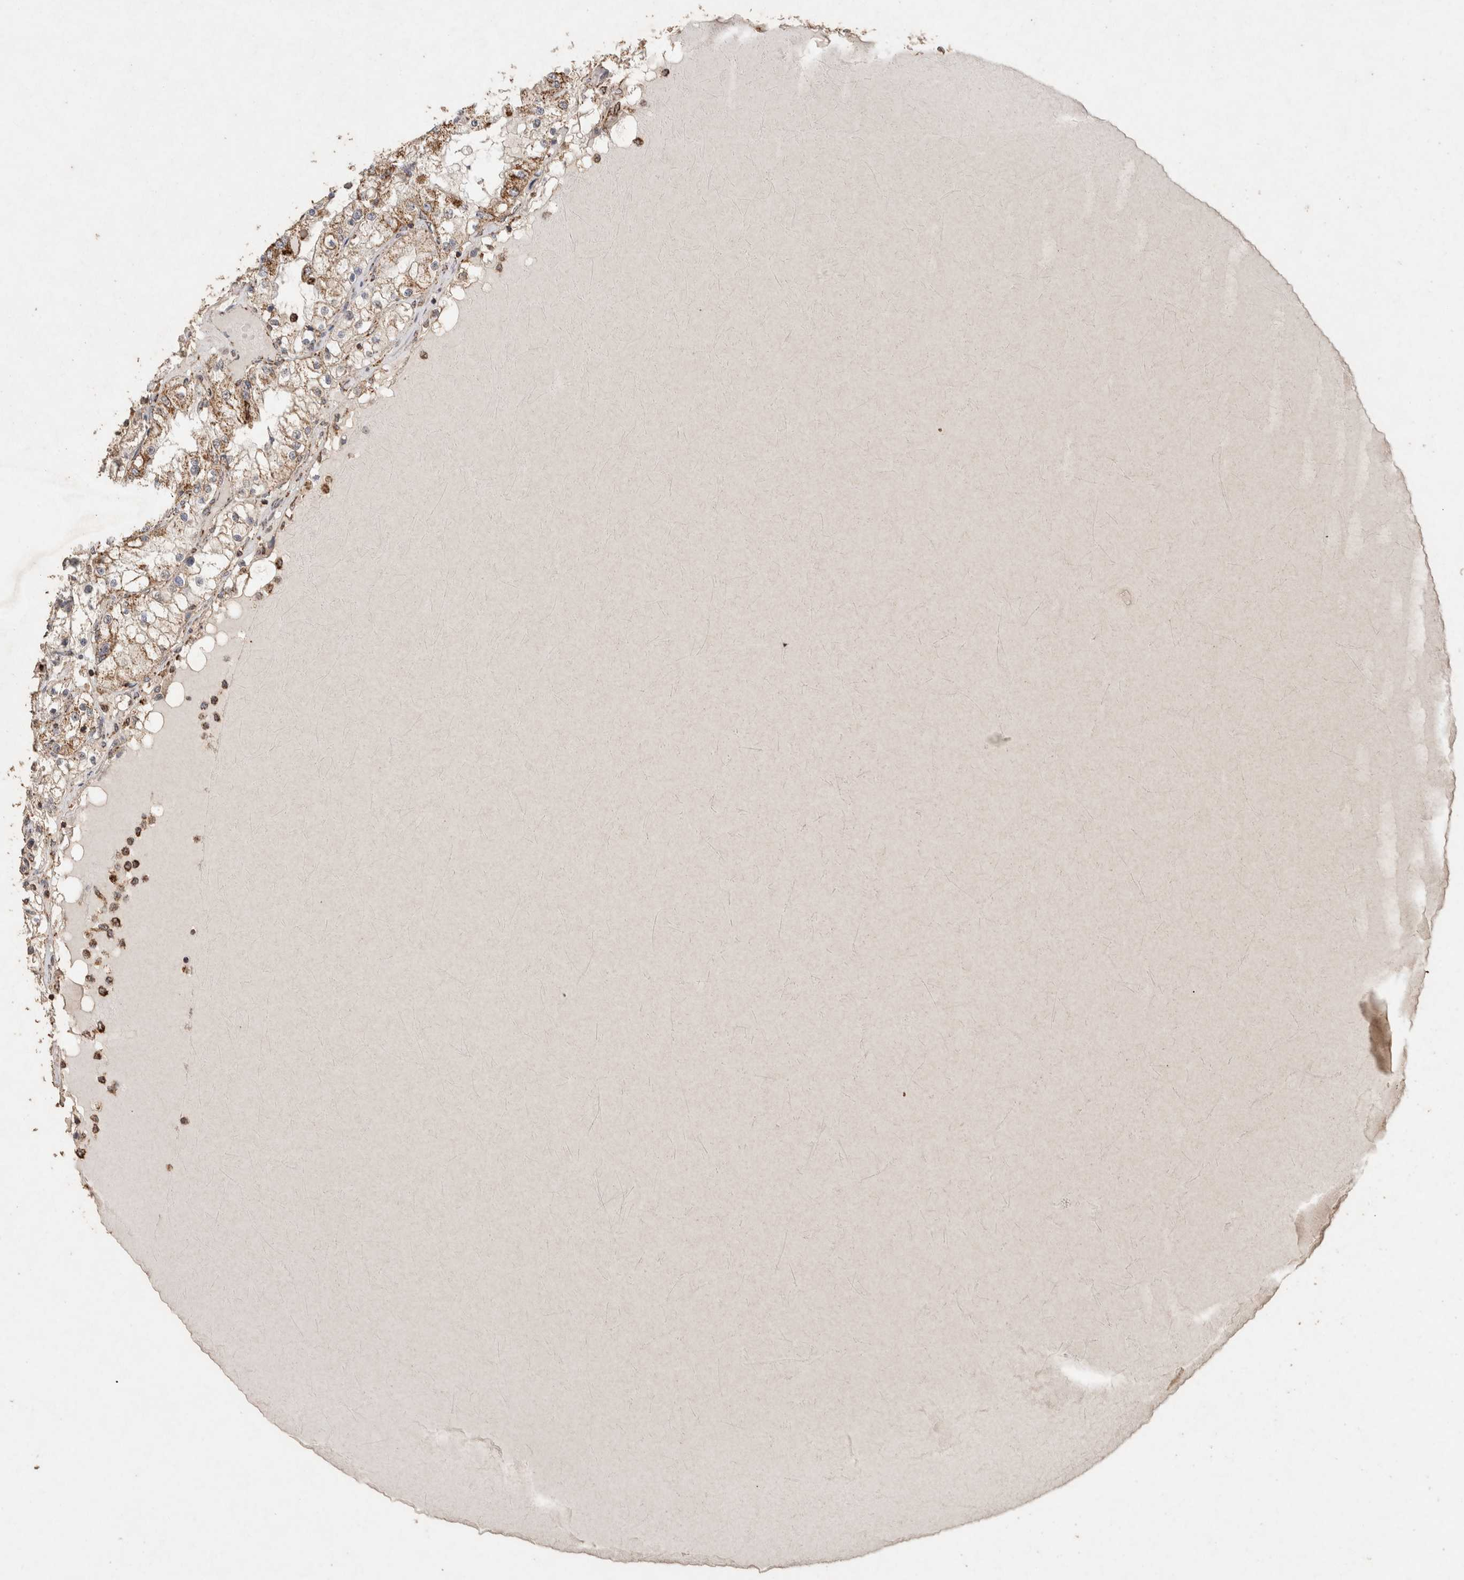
{"staining": {"intensity": "moderate", "quantity": ">75%", "location": "cytoplasmic/membranous"}, "tissue": "renal cancer", "cell_type": "Tumor cells", "image_type": "cancer", "snomed": [{"axis": "morphology", "description": "Adenocarcinoma, NOS"}, {"axis": "topography", "description": "Kidney"}], "caption": "Adenocarcinoma (renal) stained with a brown dye displays moderate cytoplasmic/membranous positive staining in about >75% of tumor cells.", "gene": "ACADM", "patient": {"sex": "male", "age": 68}}